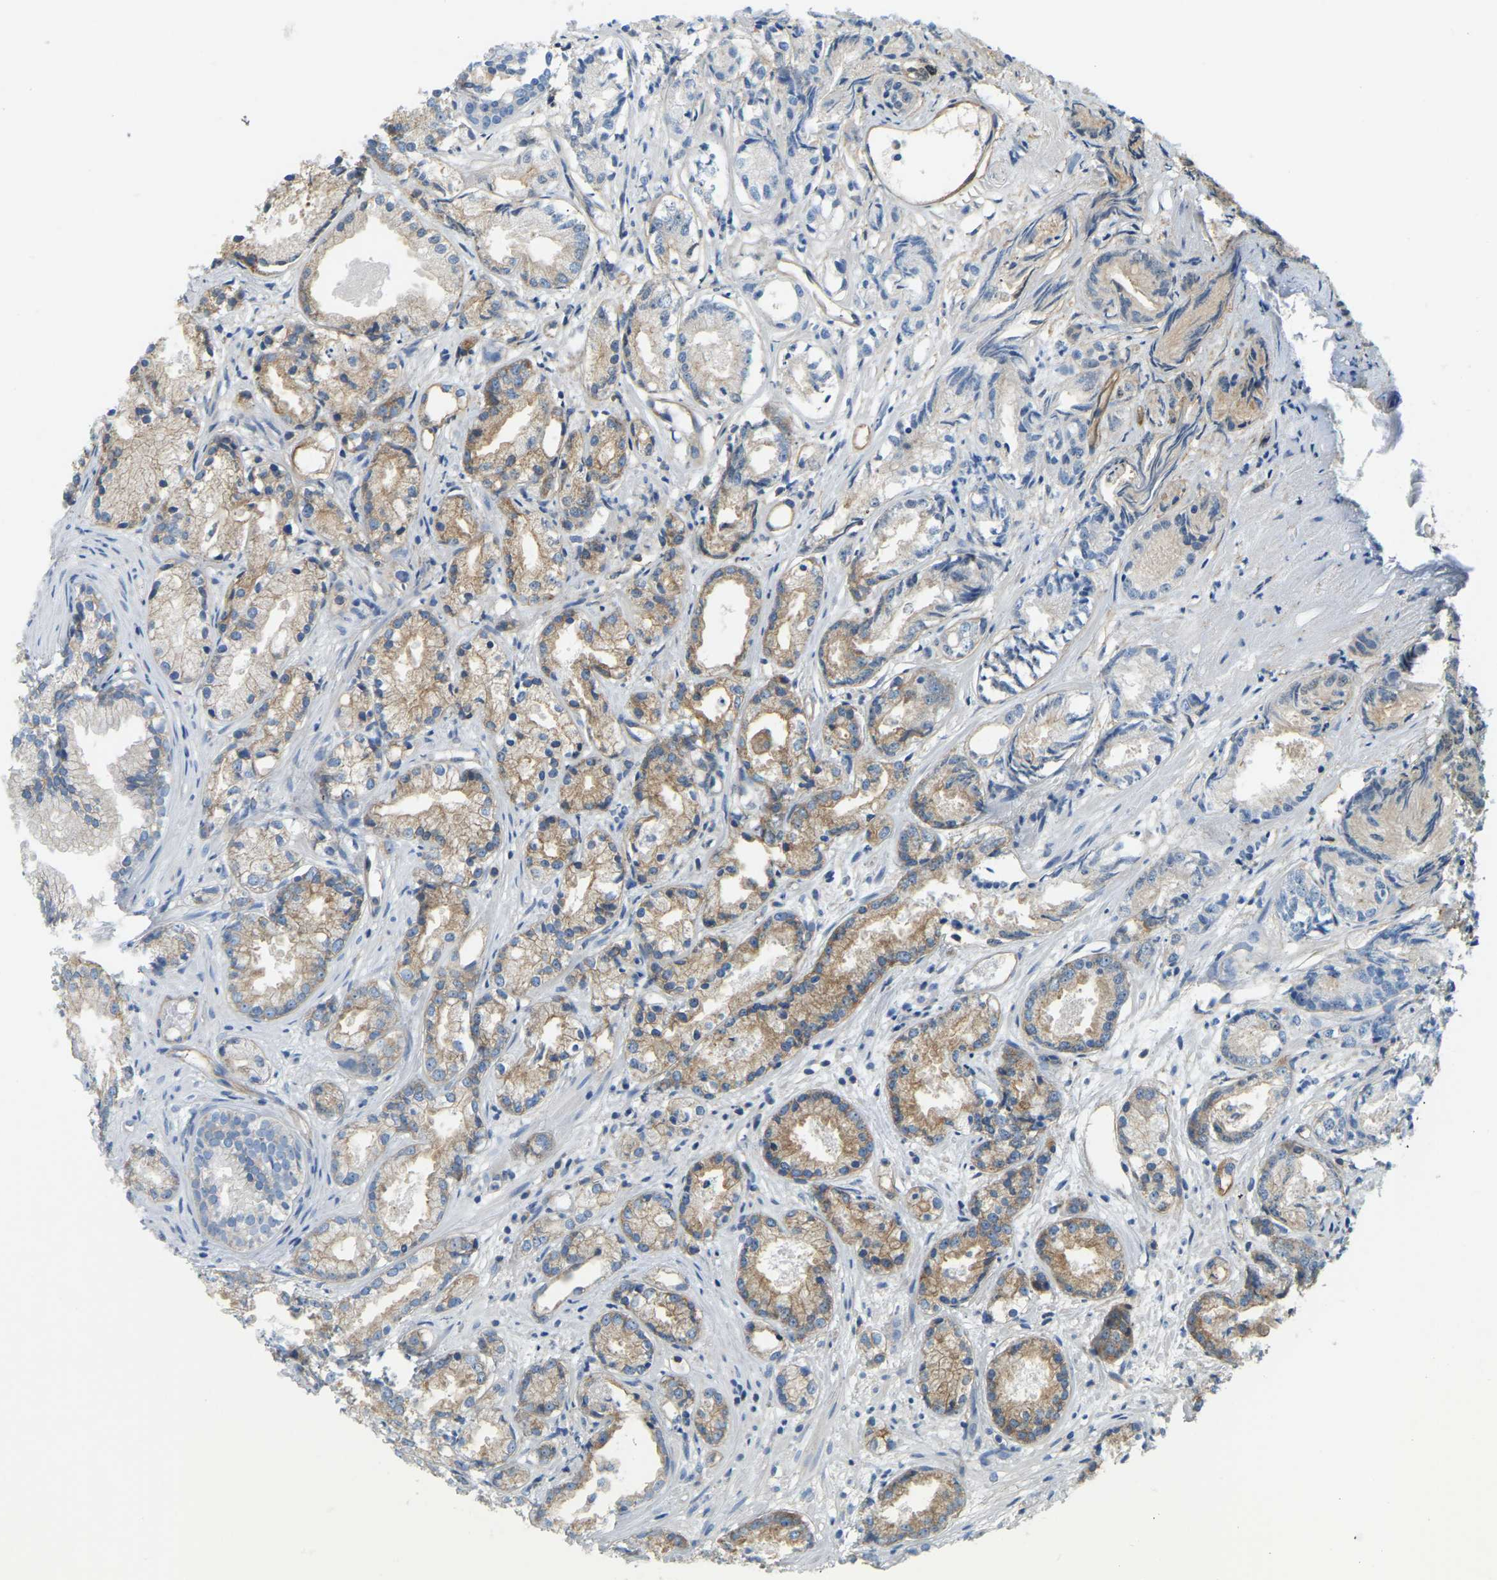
{"staining": {"intensity": "moderate", "quantity": "25%-75%", "location": "cytoplasmic/membranous"}, "tissue": "prostate cancer", "cell_type": "Tumor cells", "image_type": "cancer", "snomed": [{"axis": "morphology", "description": "Adenocarcinoma, Low grade"}, {"axis": "topography", "description": "Prostate"}], "caption": "This is an image of immunohistochemistry (IHC) staining of prostate adenocarcinoma (low-grade), which shows moderate staining in the cytoplasmic/membranous of tumor cells.", "gene": "AHNAK", "patient": {"sex": "male", "age": 72}}